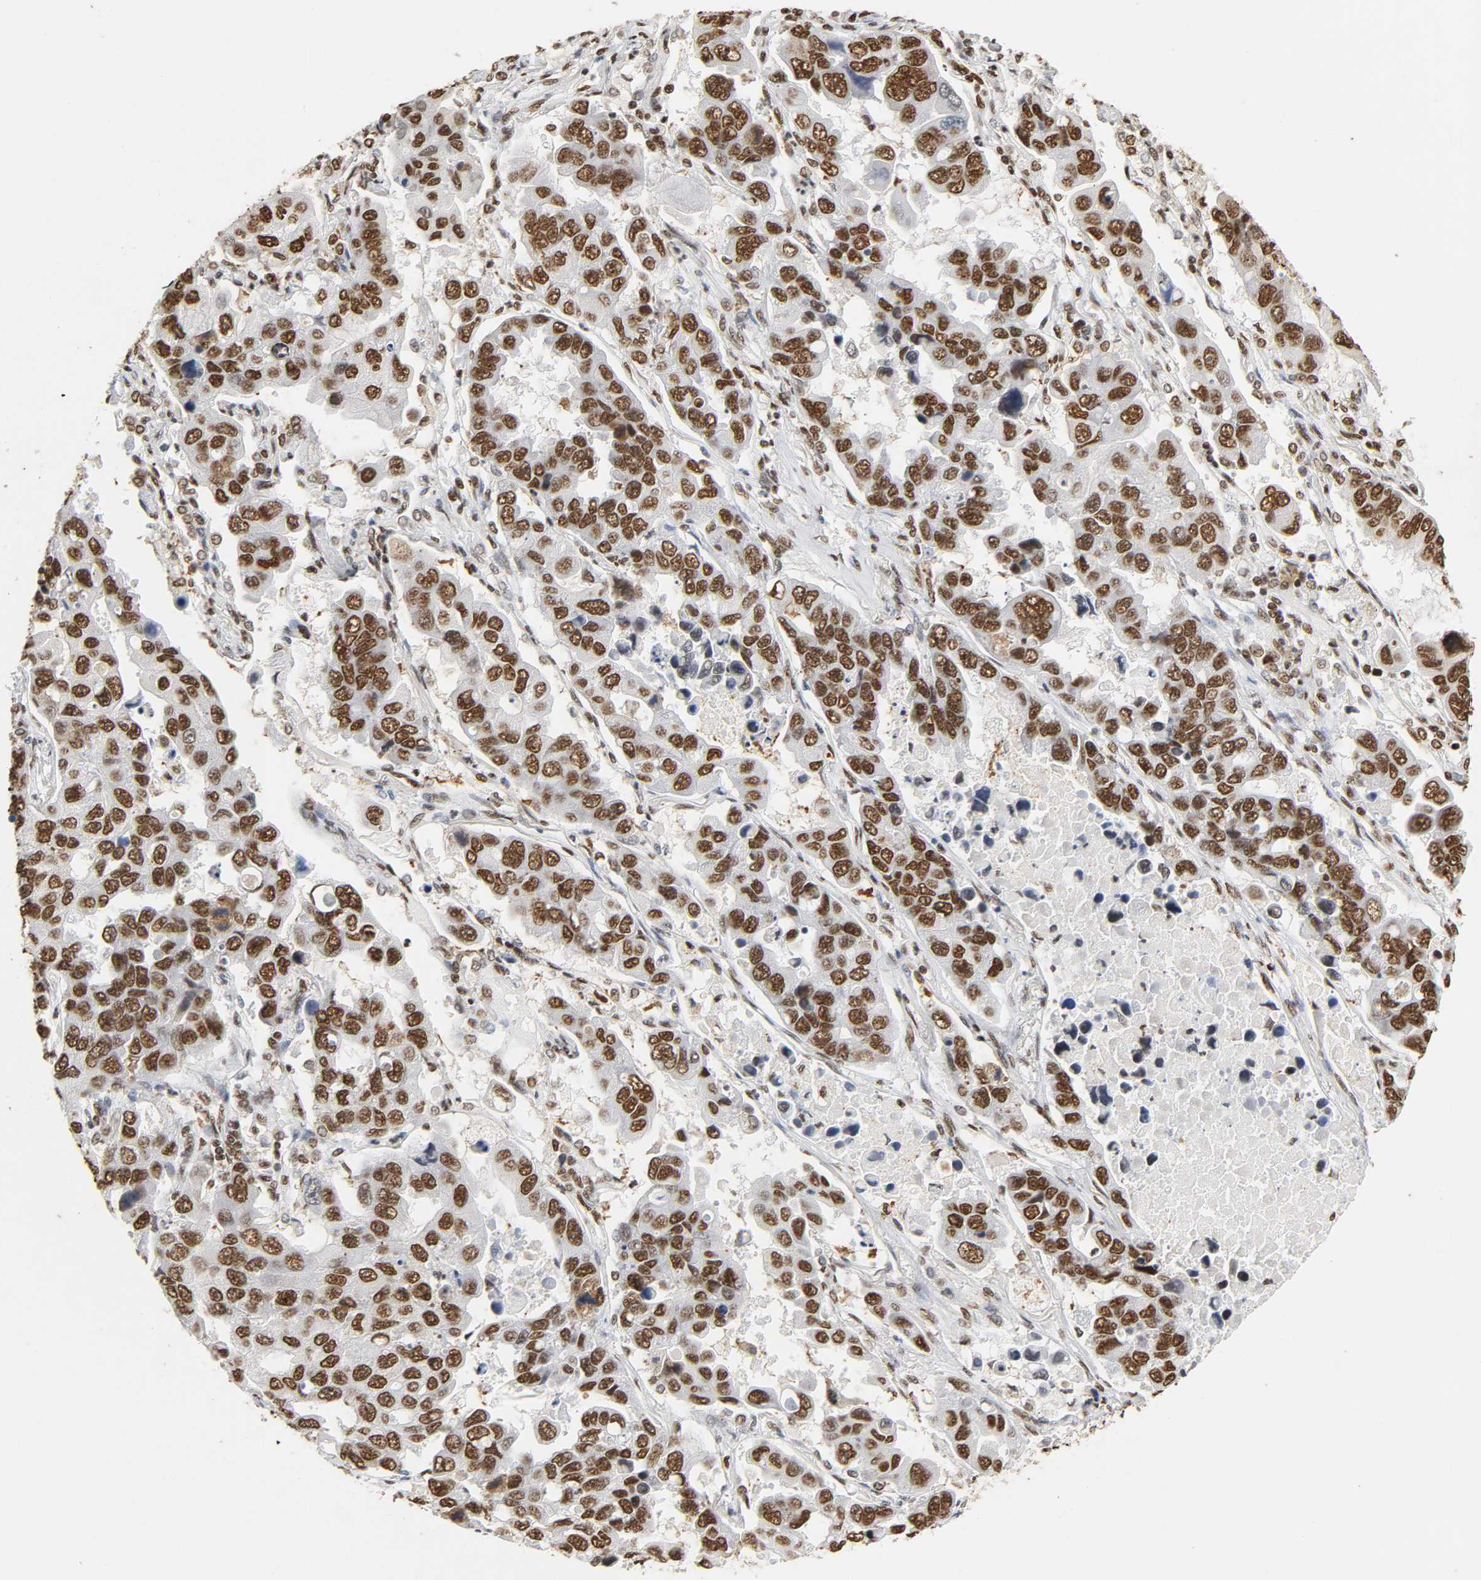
{"staining": {"intensity": "strong", "quantity": ">75%", "location": "nuclear"}, "tissue": "lung cancer", "cell_type": "Tumor cells", "image_type": "cancer", "snomed": [{"axis": "morphology", "description": "Adenocarcinoma, NOS"}, {"axis": "topography", "description": "Lung"}], "caption": "Immunohistochemical staining of lung cancer reveals high levels of strong nuclear positivity in approximately >75% of tumor cells.", "gene": "HNRNPC", "patient": {"sex": "male", "age": 64}}